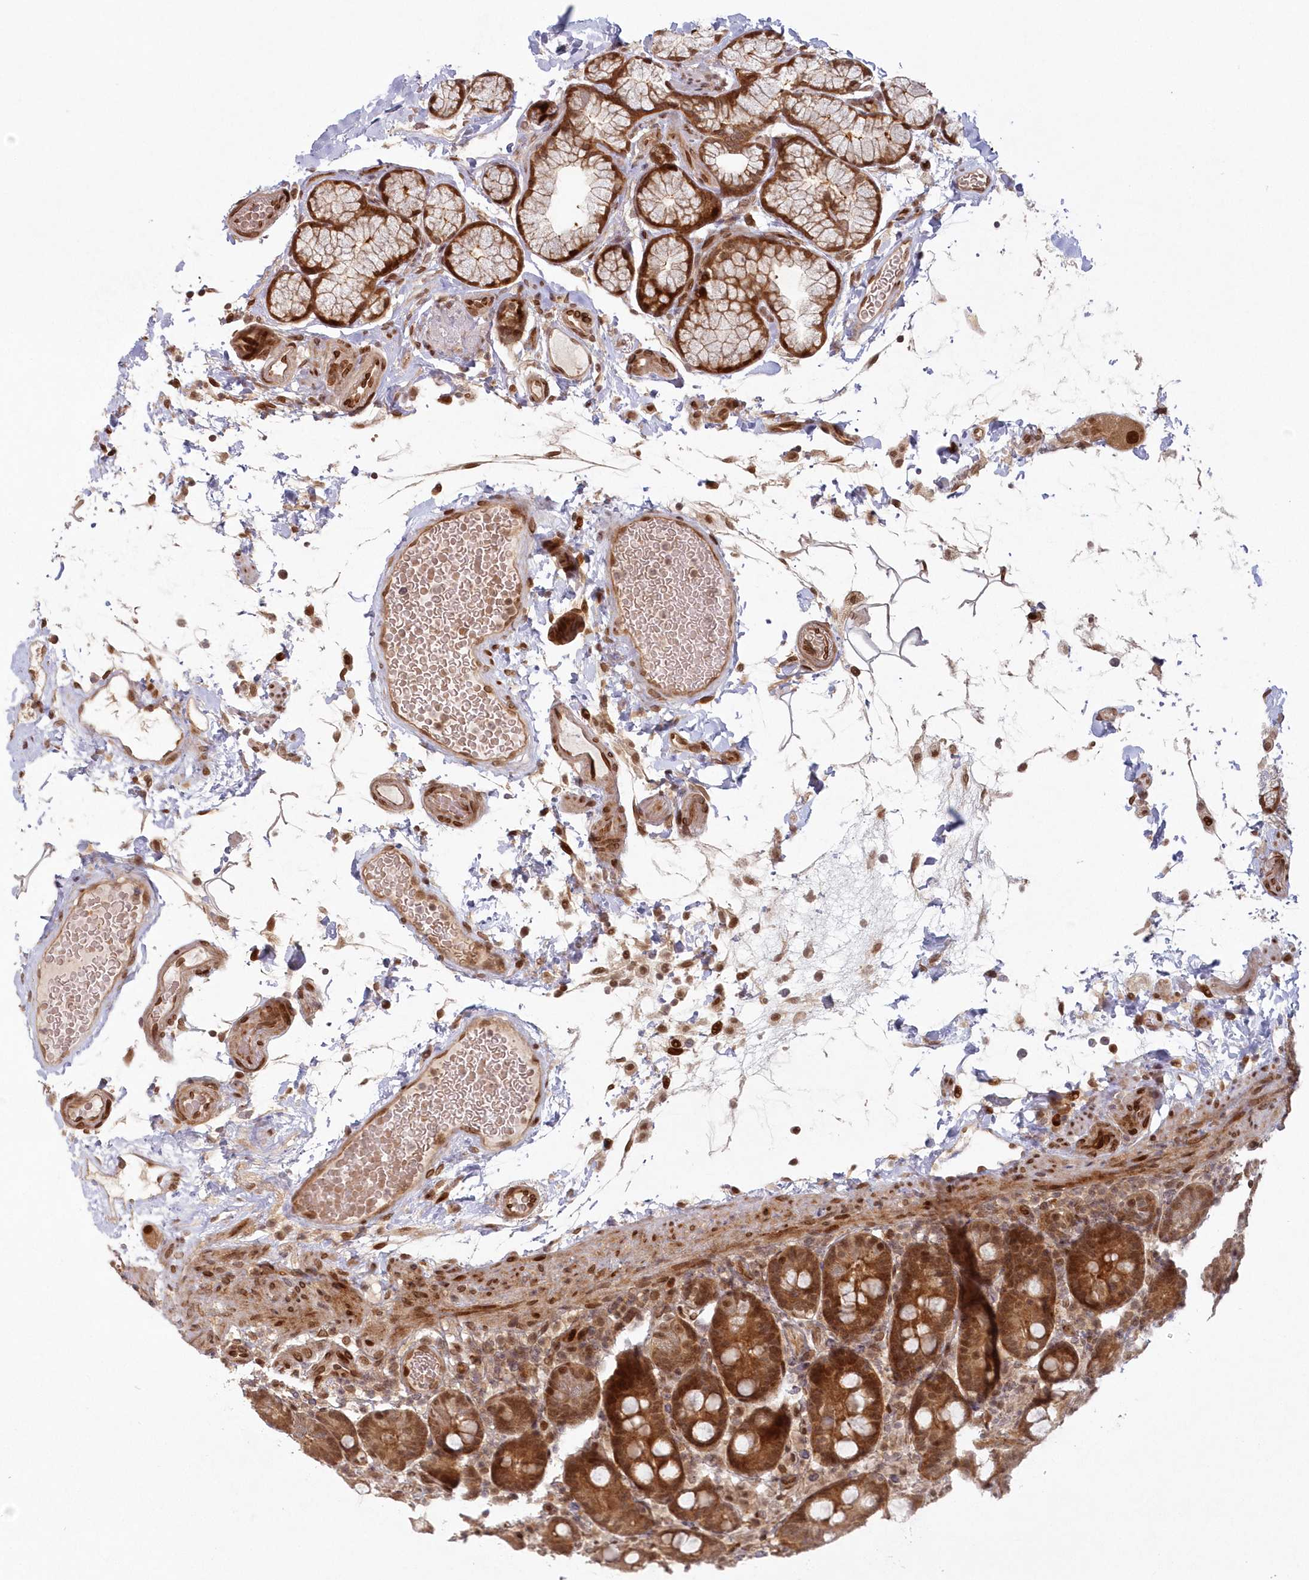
{"staining": {"intensity": "strong", "quantity": ">75%", "location": "cytoplasmic/membranous,nuclear"}, "tissue": "duodenum", "cell_type": "Glandular cells", "image_type": "normal", "snomed": [{"axis": "morphology", "description": "Normal tissue, NOS"}, {"axis": "topography", "description": "Small intestine, NOS"}], "caption": "Protein expression analysis of benign duodenum reveals strong cytoplasmic/membranous,nuclear staining in approximately >75% of glandular cells.", "gene": "TOGARAM2", "patient": {"sex": "female", "age": 71}}